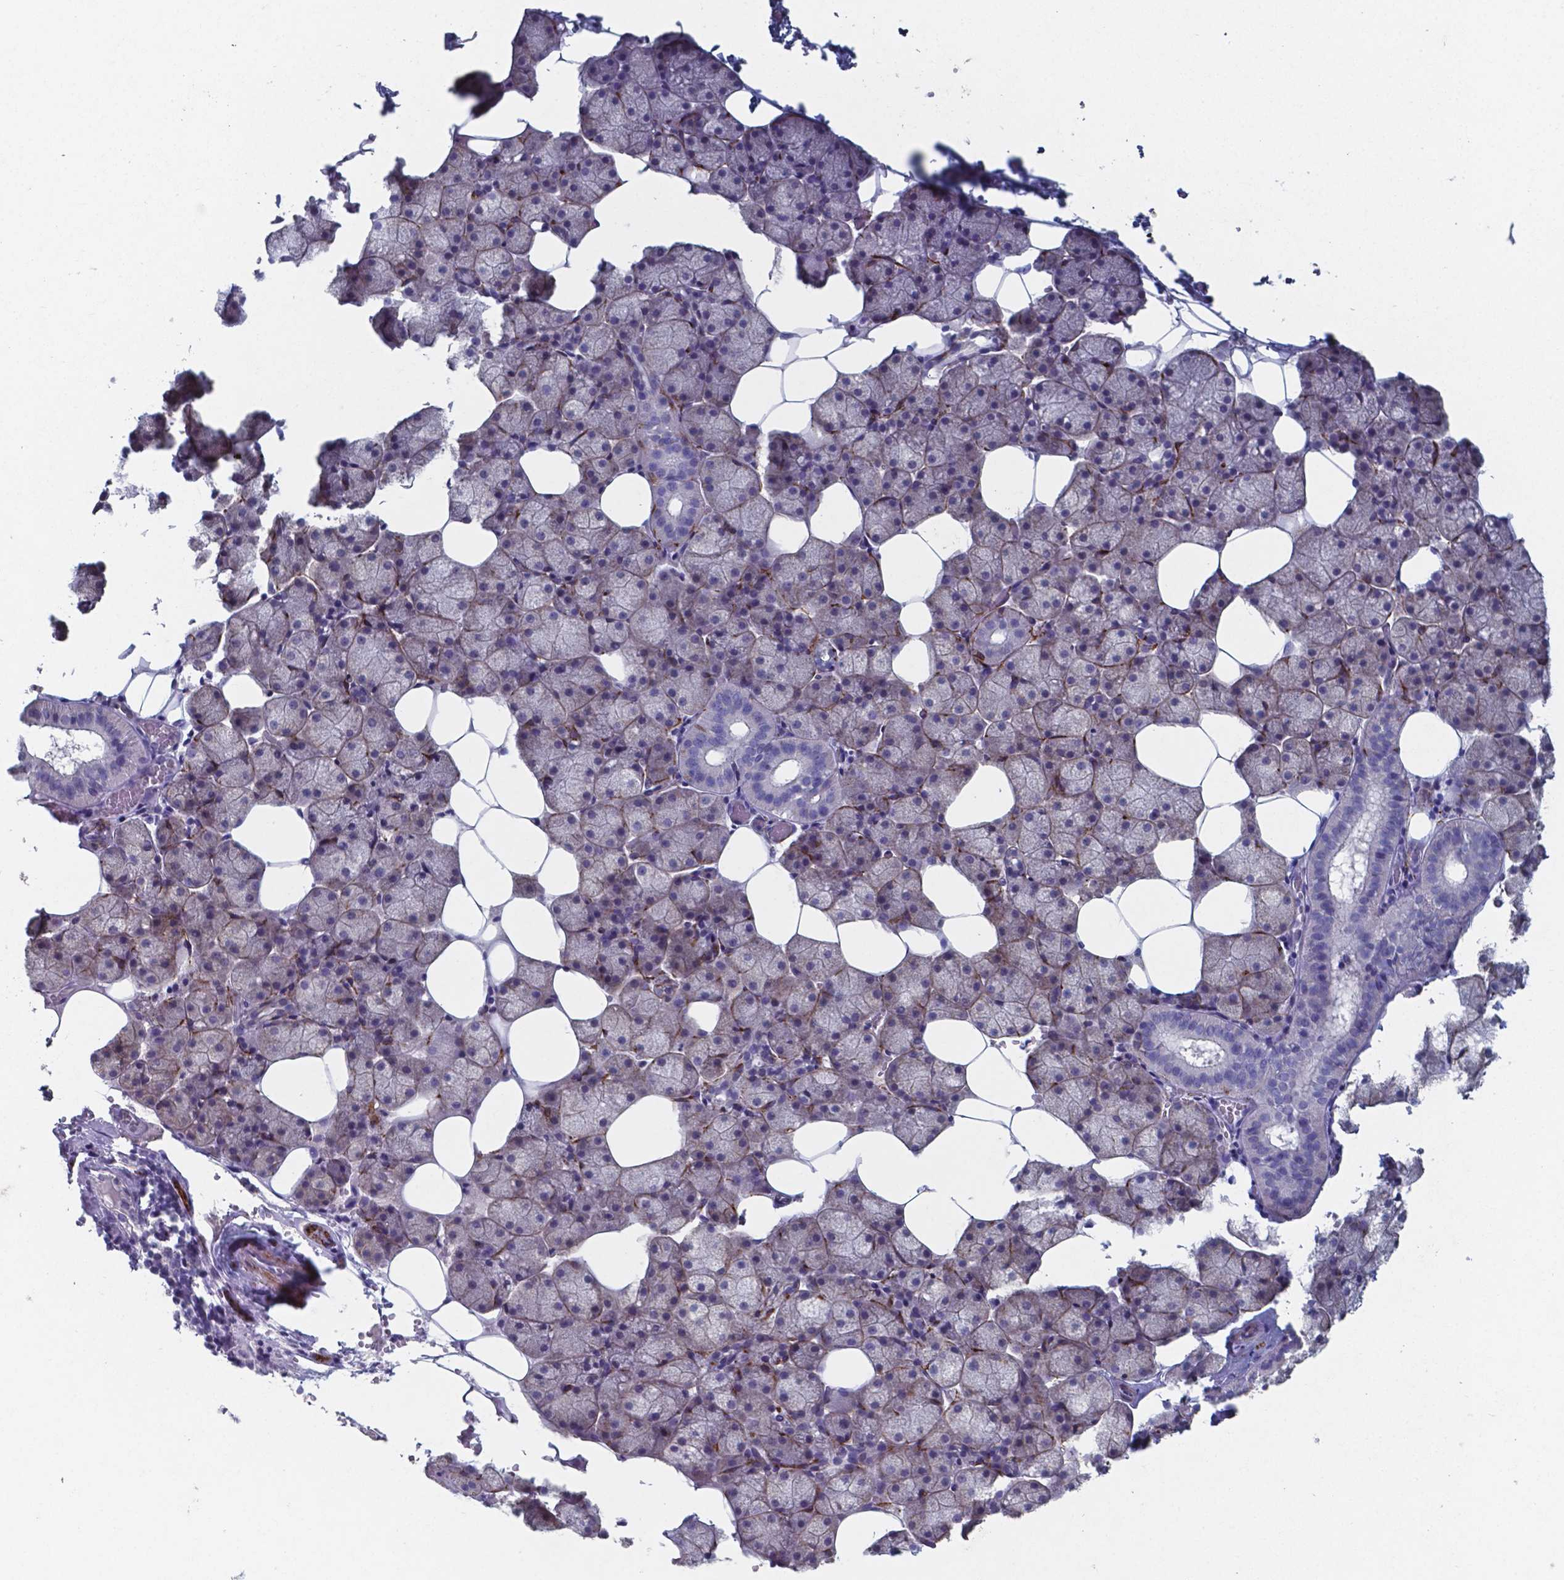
{"staining": {"intensity": "negative", "quantity": "none", "location": "none"}, "tissue": "salivary gland", "cell_type": "Glandular cells", "image_type": "normal", "snomed": [{"axis": "morphology", "description": "Normal tissue, NOS"}, {"axis": "topography", "description": "Salivary gland"}], "caption": "IHC micrograph of unremarkable salivary gland stained for a protein (brown), which reveals no positivity in glandular cells.", "gene": "PLA2R1", "patient": {"sex": "male", "age": 38}}